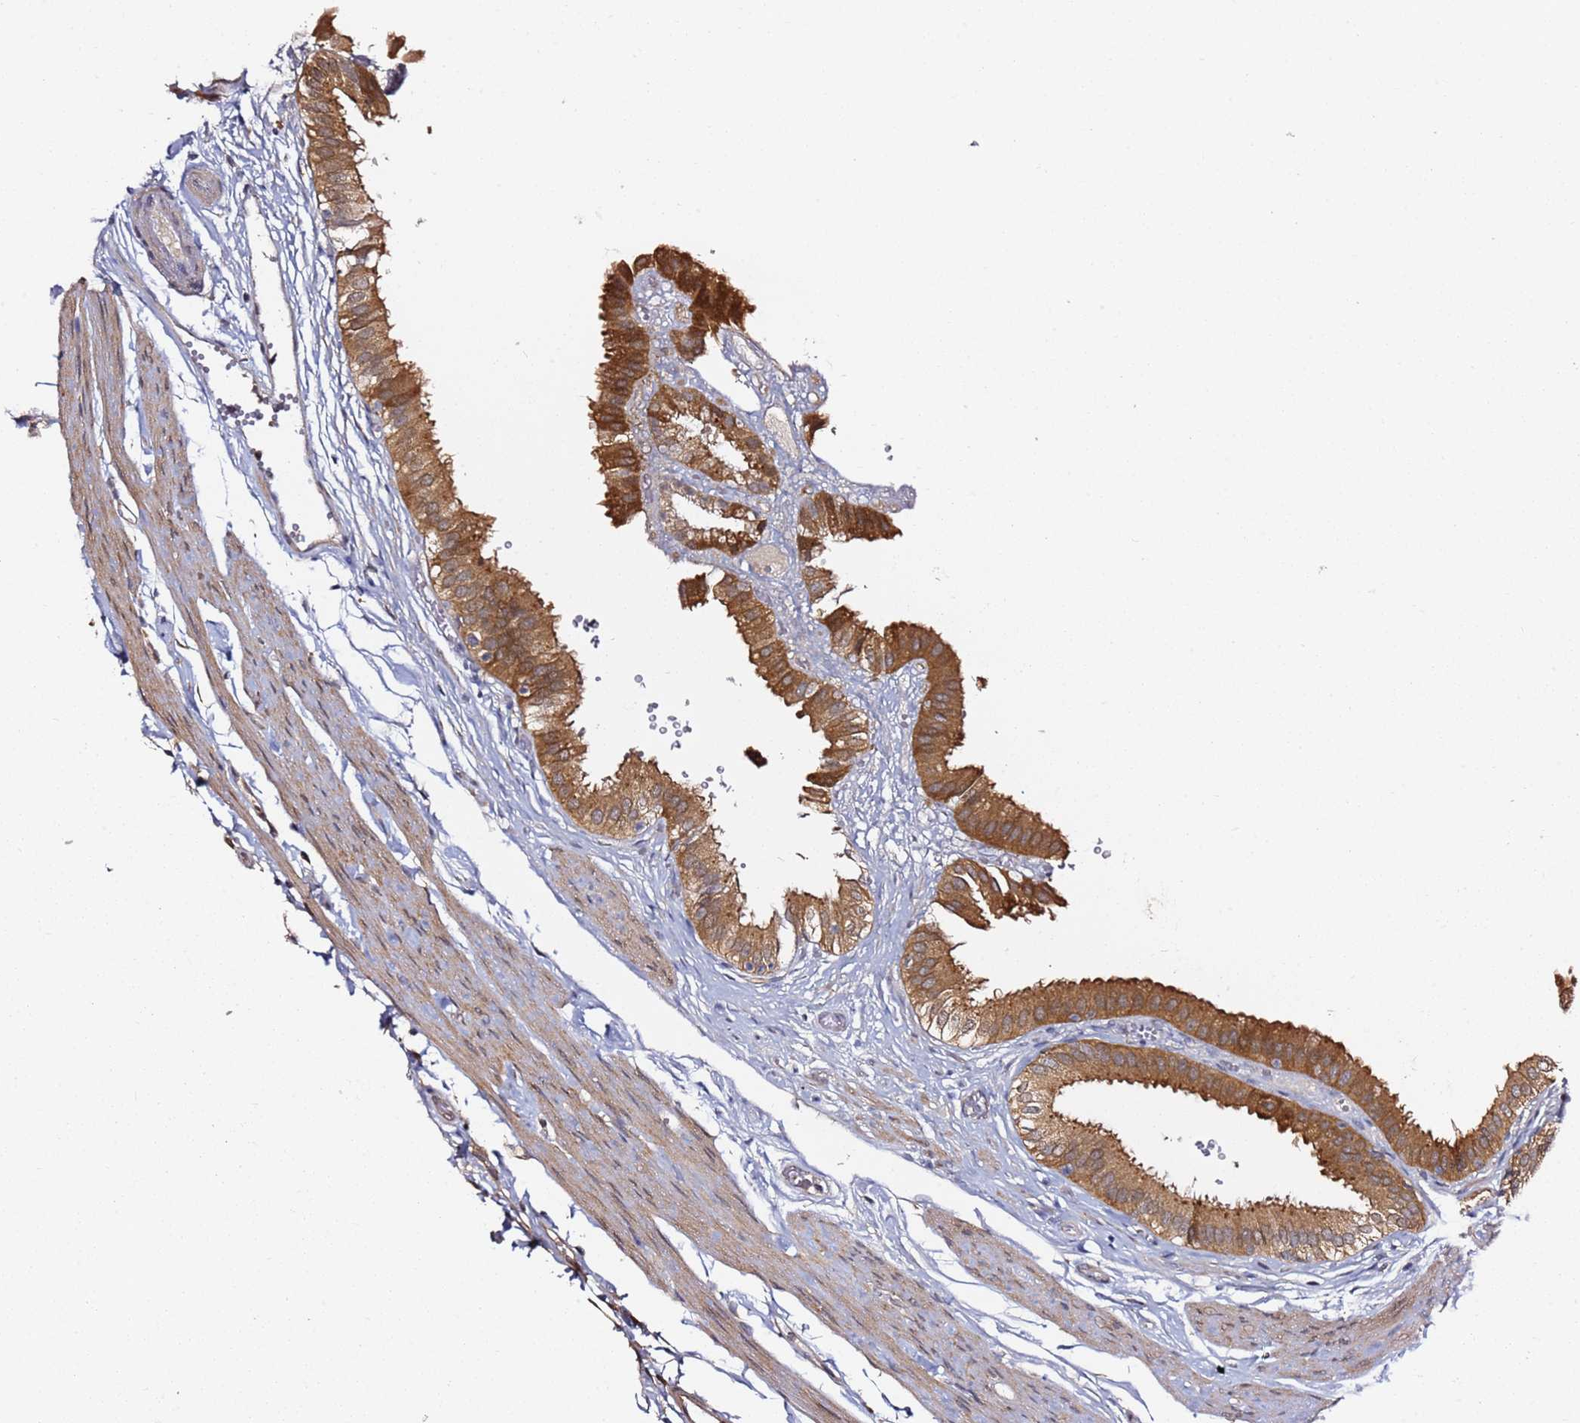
{"staining": {"intensity": "strong", "quantity": ">75%", "location": "cytoplasmic/membranous"}, "tissue": "gallbladder", "cell_type": "Glandular cells", "image_type": "normal", "snomed": [{"axis": "morphology", "description": "Normal tissue, NOS"}, {"axis": "topography", "description": "Gallbladder"}], "caption": "This image reveals benign gallbladder stained with IHC to label a protein in brown. The cytoplasmic/membranous of glandular cells show strong positivity for the protein. Nuclei are counter-stained blue.", "gene": "PRKAB2", "patient": {"sex": "female", "age": 61}}